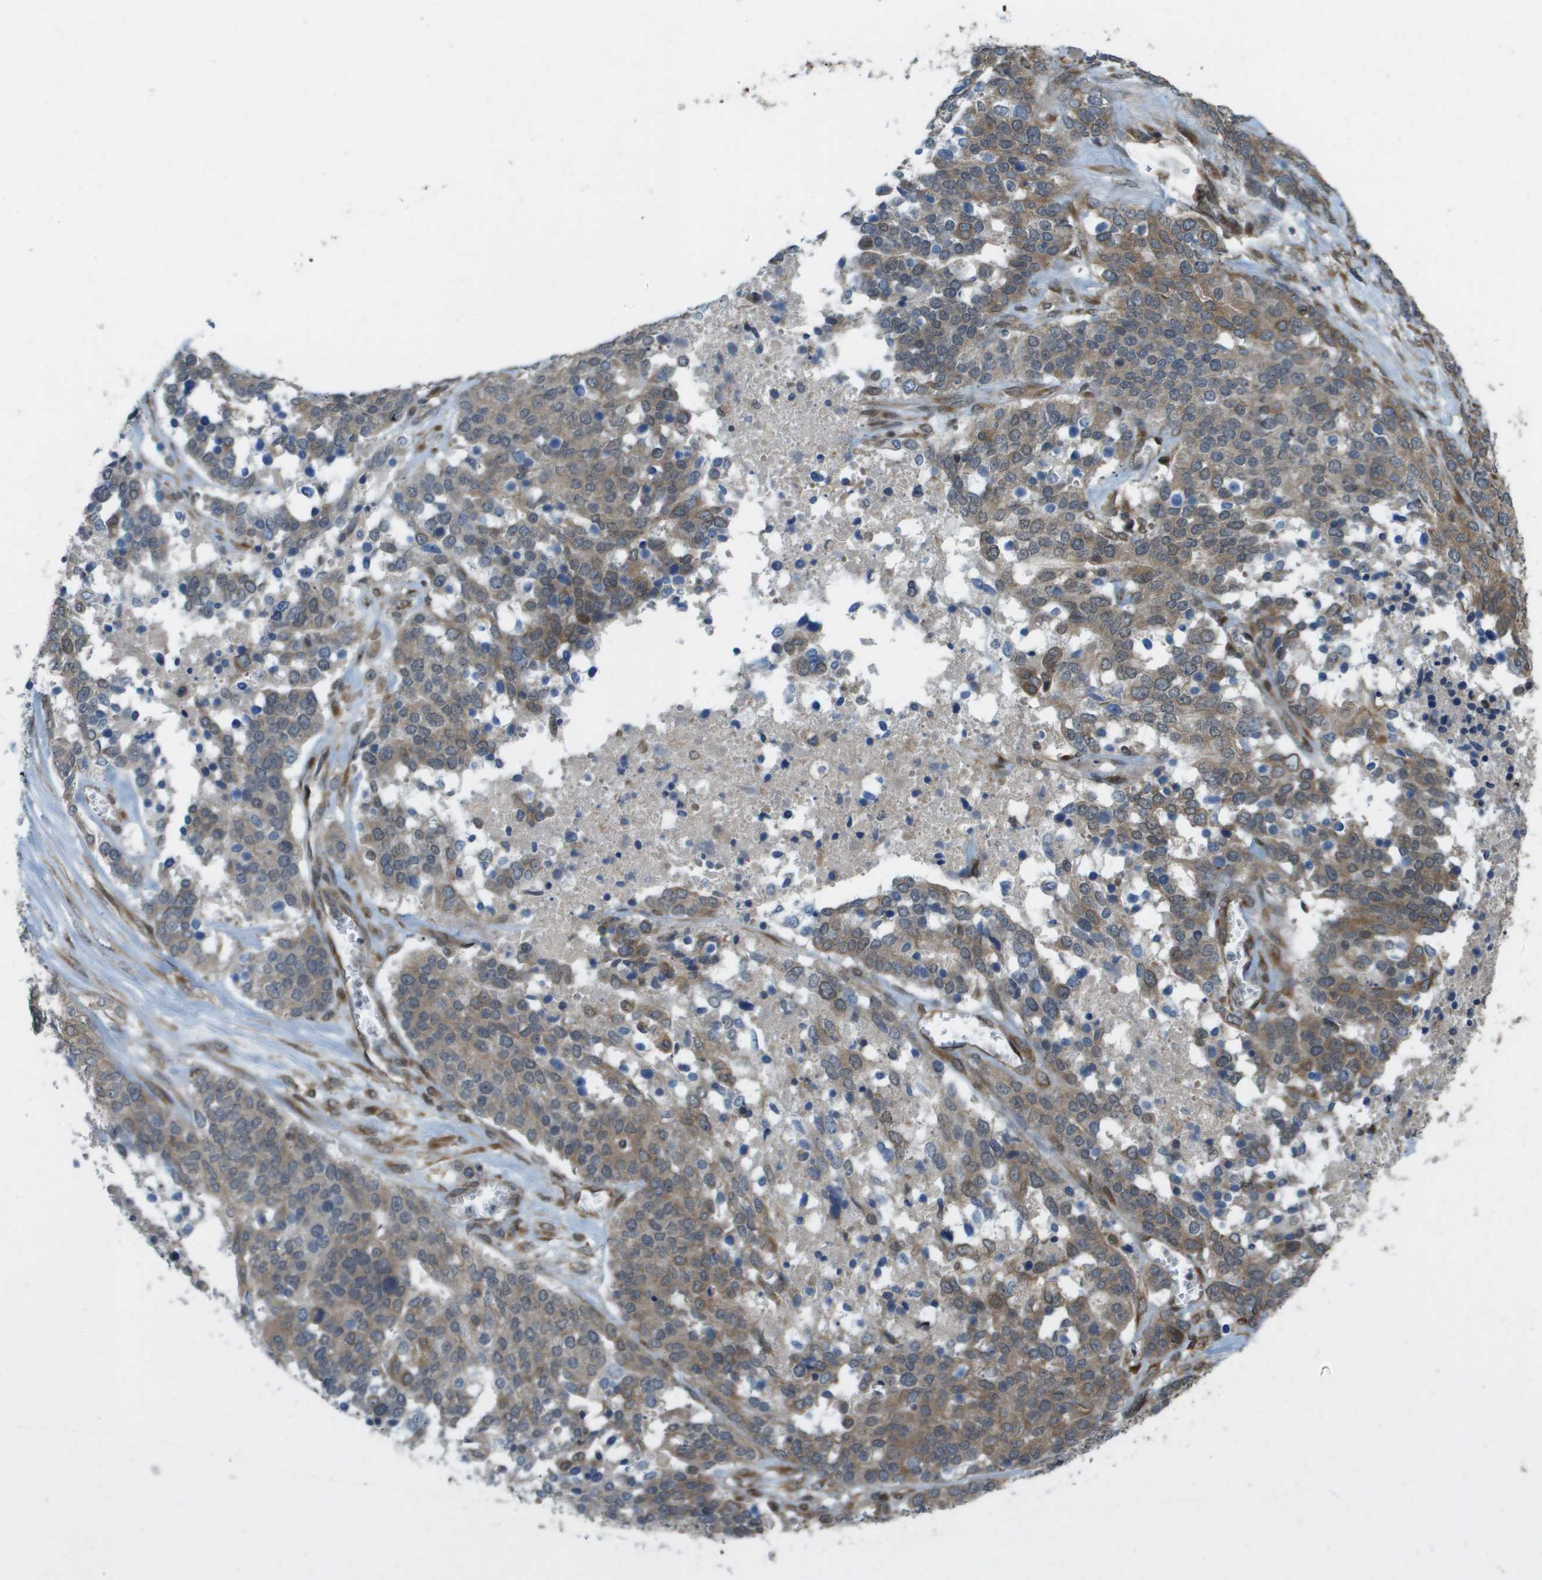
{"staining": {"intensity": "weak", "quantity": ">75%", "location": "cytoplasmic/membranous"}, "tissue": "ovarian cancer", "cell_type": "Tumor cells", "image_type": "cancer", "snomed": [{"axis": "morphology", "description": "Cystadenocarcinoma, serous, NOS"}, {"axis": "topography", "description": "Ovary"}], "caption": "Serous cystadenocarcinoma (ovarian) stained for a protein (brown) reveals weak cytoplasmic/membranous positive staining in approximately >75% of tumor cells.", "gene": "IFNLR1", "patient": {"sex": "female", "age": 44}}